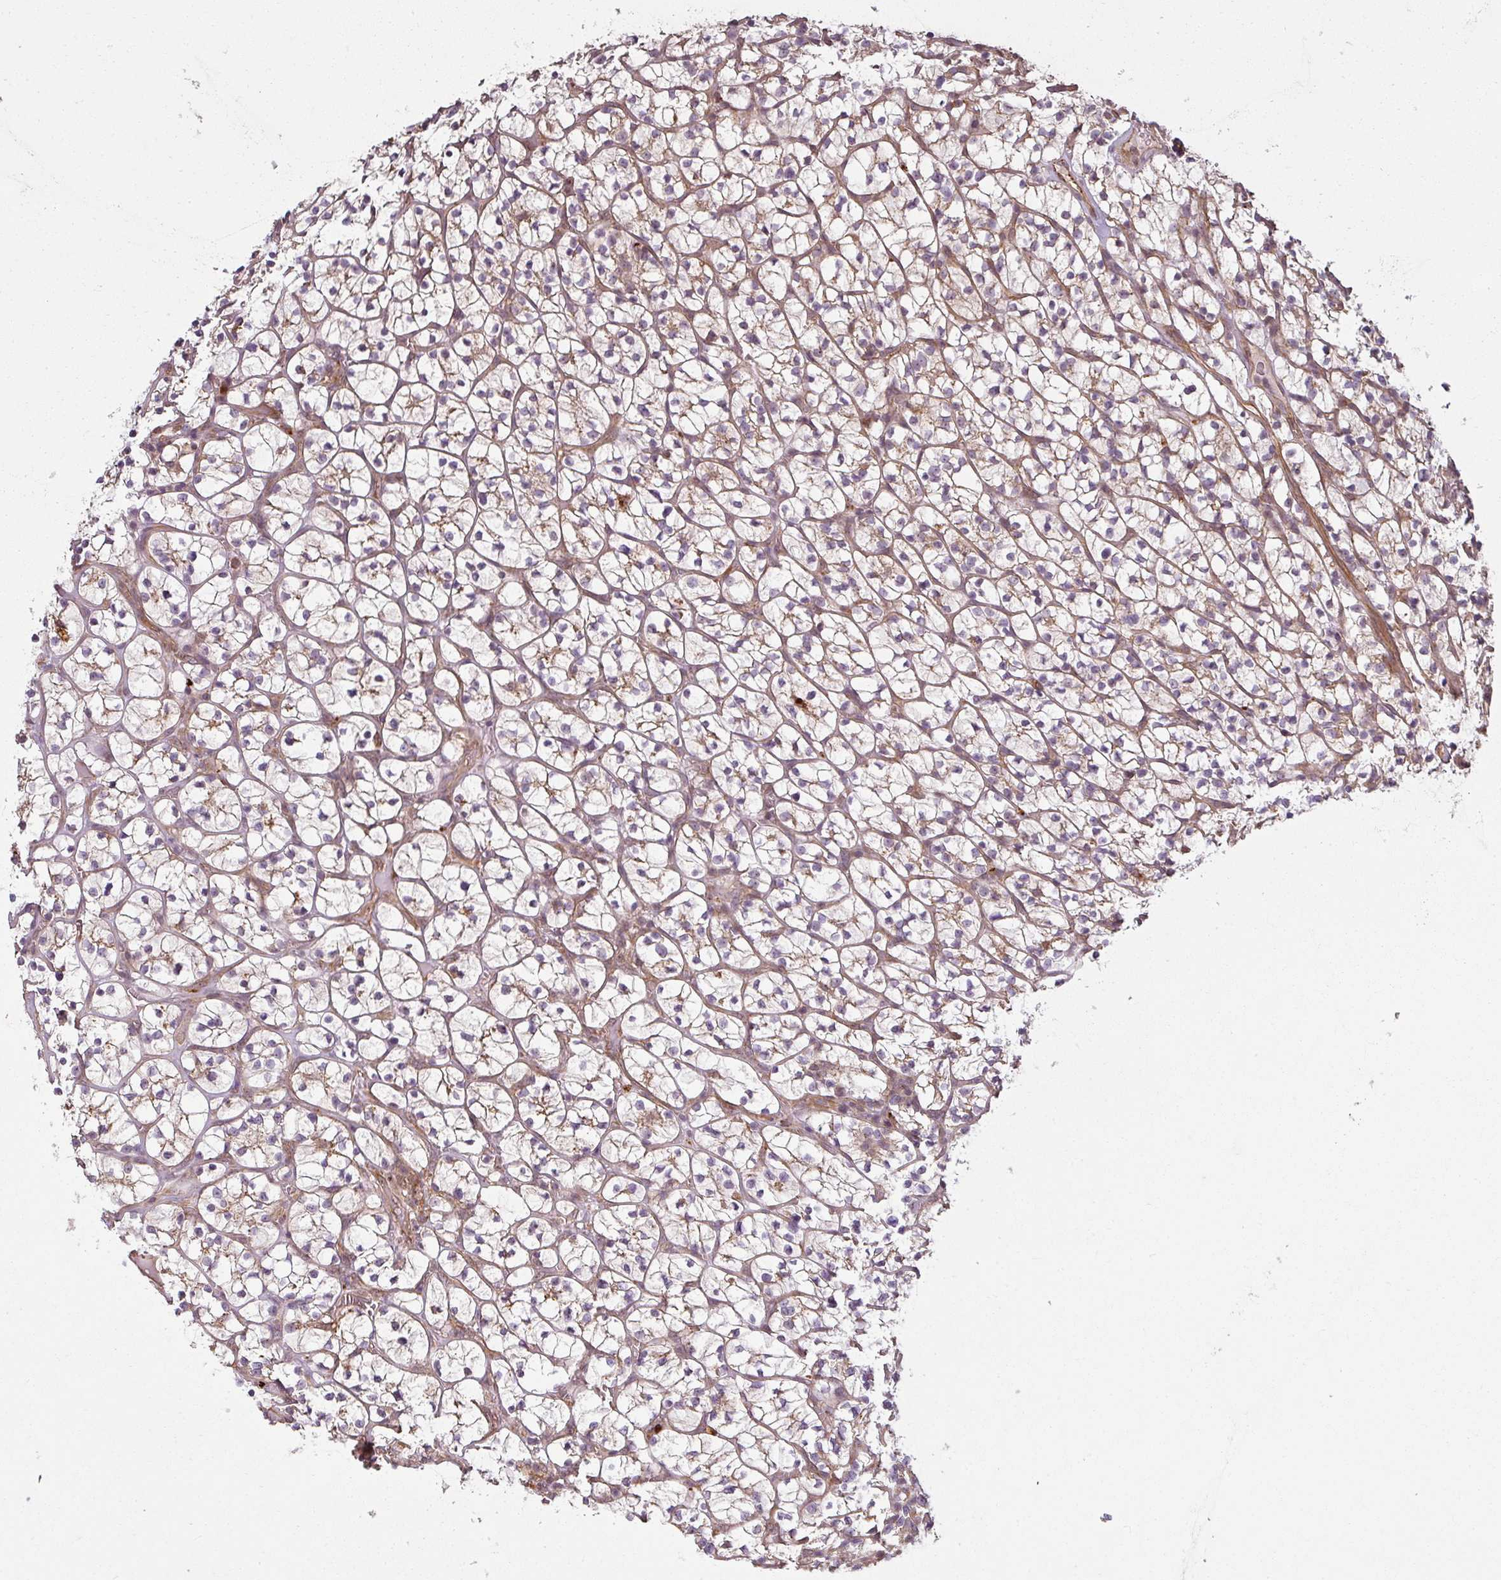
{"staining": {"intensity": "weak", "quantity": "25%-75%", "location": "cytoplasmic/membranous"}, "tissue": "renal cancer", "cell_type": "Tumor cells", "image_type": "cancer", "snomed": [{"axis": "morphology", "description": "Adenocarcinoma, NOS"}, {"axis": "topography", "description": "Kidney"}], "caption": "DAB (3,3'-diaminobenzidine) immunohistochemical staining of human renal cancer exhibits weak cytoplasmic/membranous protein staining in approximately 25%-75% of tumor cells.", "gene": "DIMT1", "patient": {"sex": "female", "age": 64}}